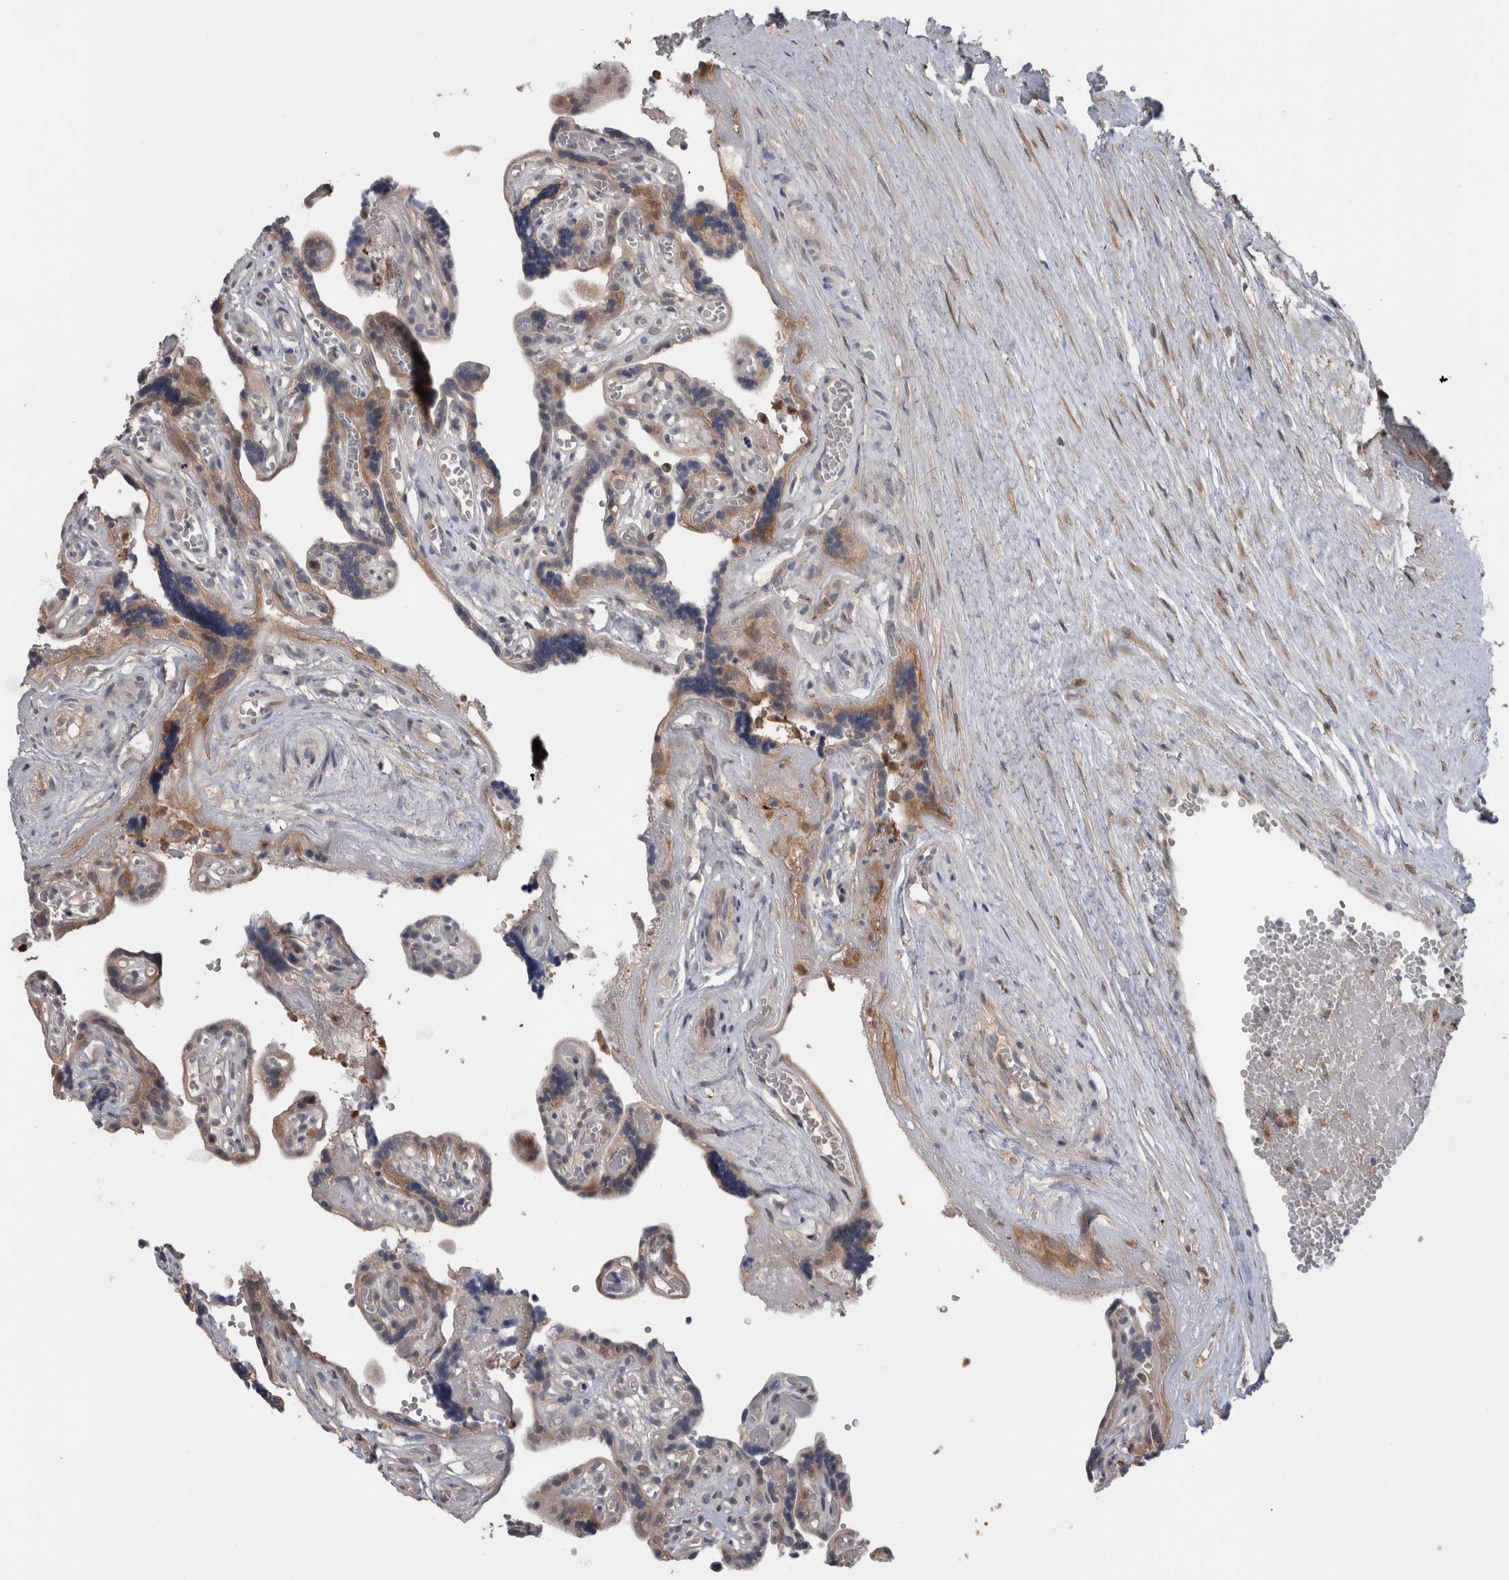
{"staining": {"intensity": "moderate", "quantity": "25%-75%", "location": "cytoplasmic/membranous"}, "tissue": "placenta", "cell_type": "Trophoblastic cells", "image_type": "normal", "snomed": [{"axis": "morphology", "description": "Normal tissue, NOS"}, {"axis": "topography", "description": "Placenta"}], "caption": "This is a micrograph of IHC staining of normal placenta, which shows moderate staining in the cytoplasmic/membranous of trophoblastic cells.", "gene": "USH1G", "patient": {"sex": "female", "age": 30}}